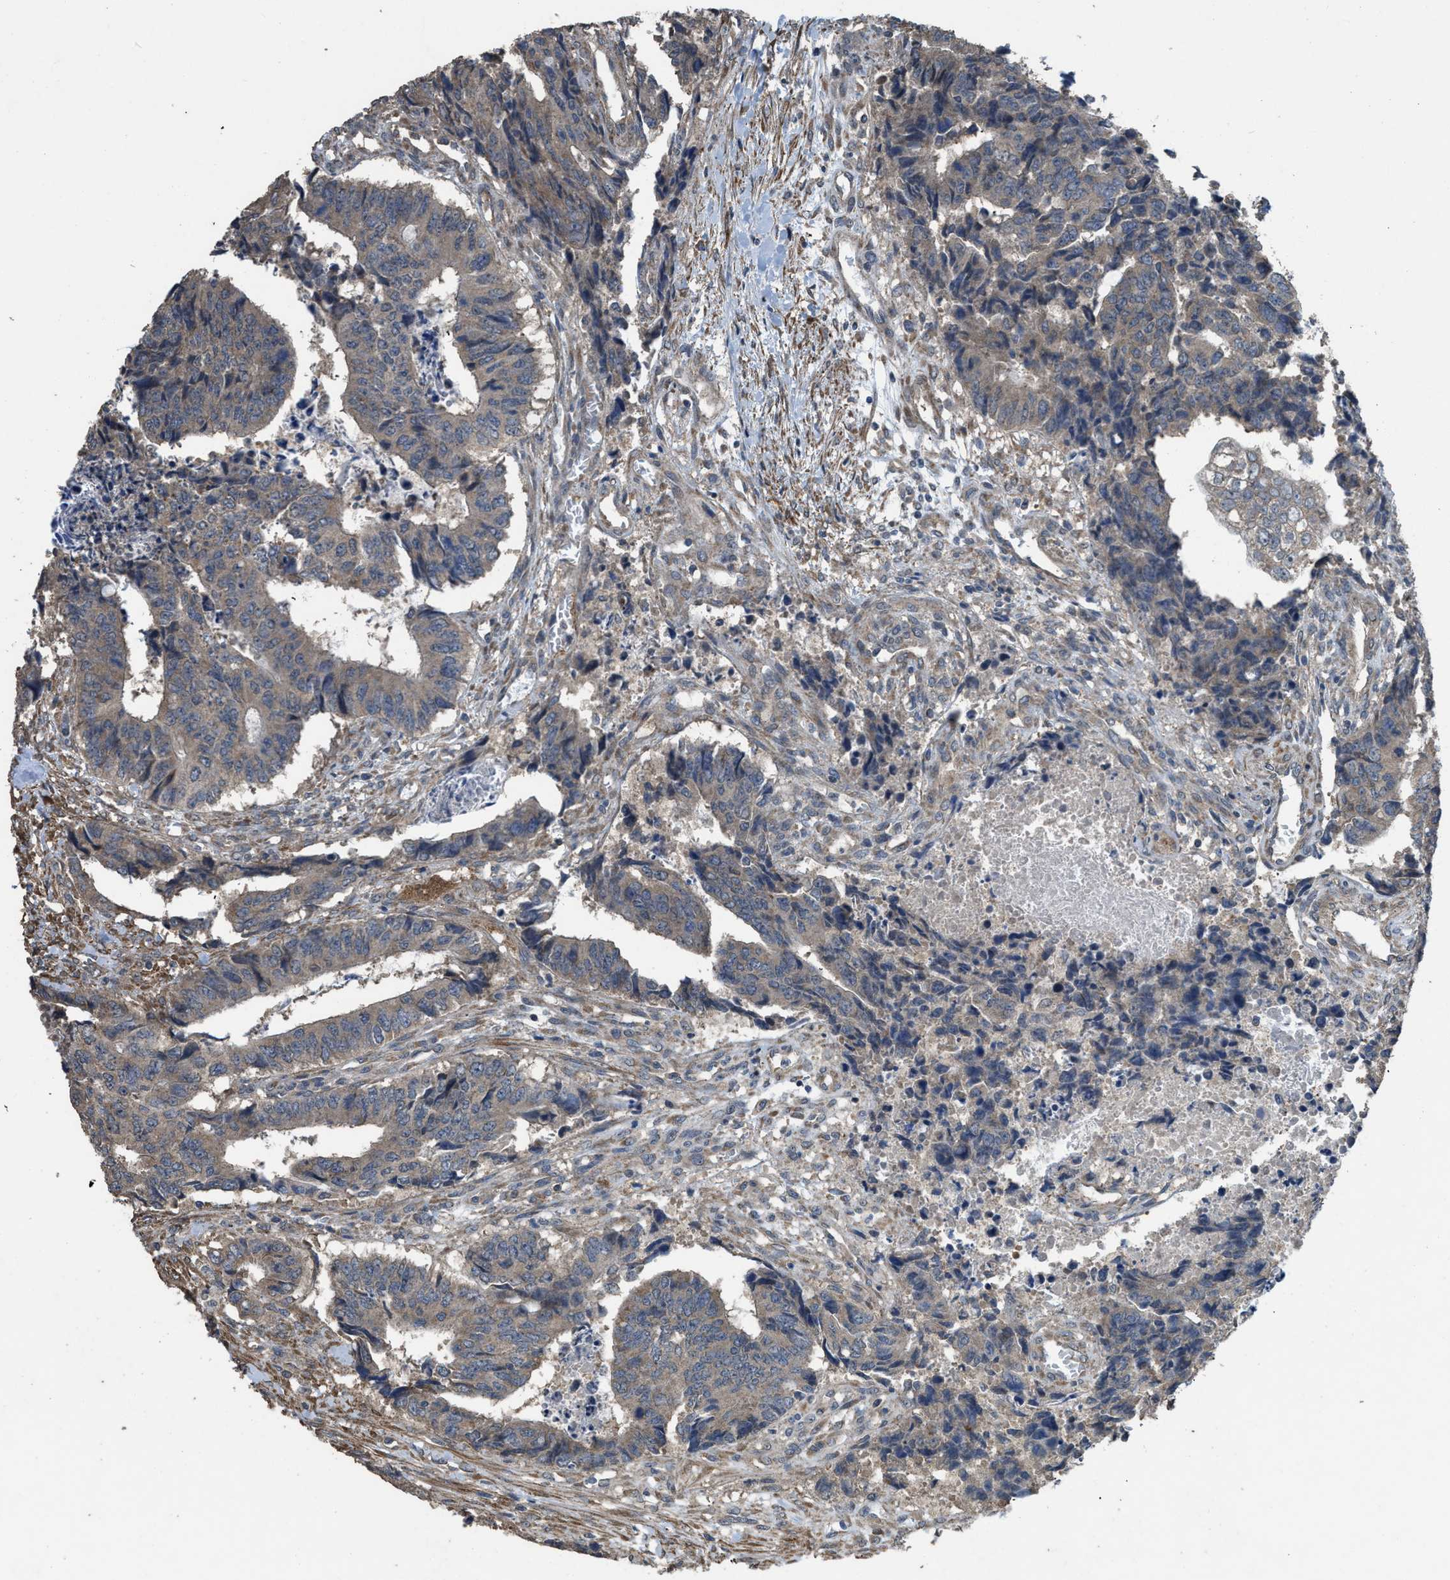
{"staining": {"intensity": "weak", "quantity": "<25%", "location": "cytoplasmic/membranous"}, "tissue": "colorectal cancer", "cell_type": "Tumor cells", "image_type": "cancer", "snomed": [{"axis": "morphology", "description": "Adenocarcinoma, NOS"}, {"axis": "topography", "description": "Rectum"}], "caption": "IHC photomicrograph of human colorectal cancer stained for a protein (brown), which reveals no expression in tumor cells.", "gene": "ARL6", "patient": {"sex": "male", "age": 84}}